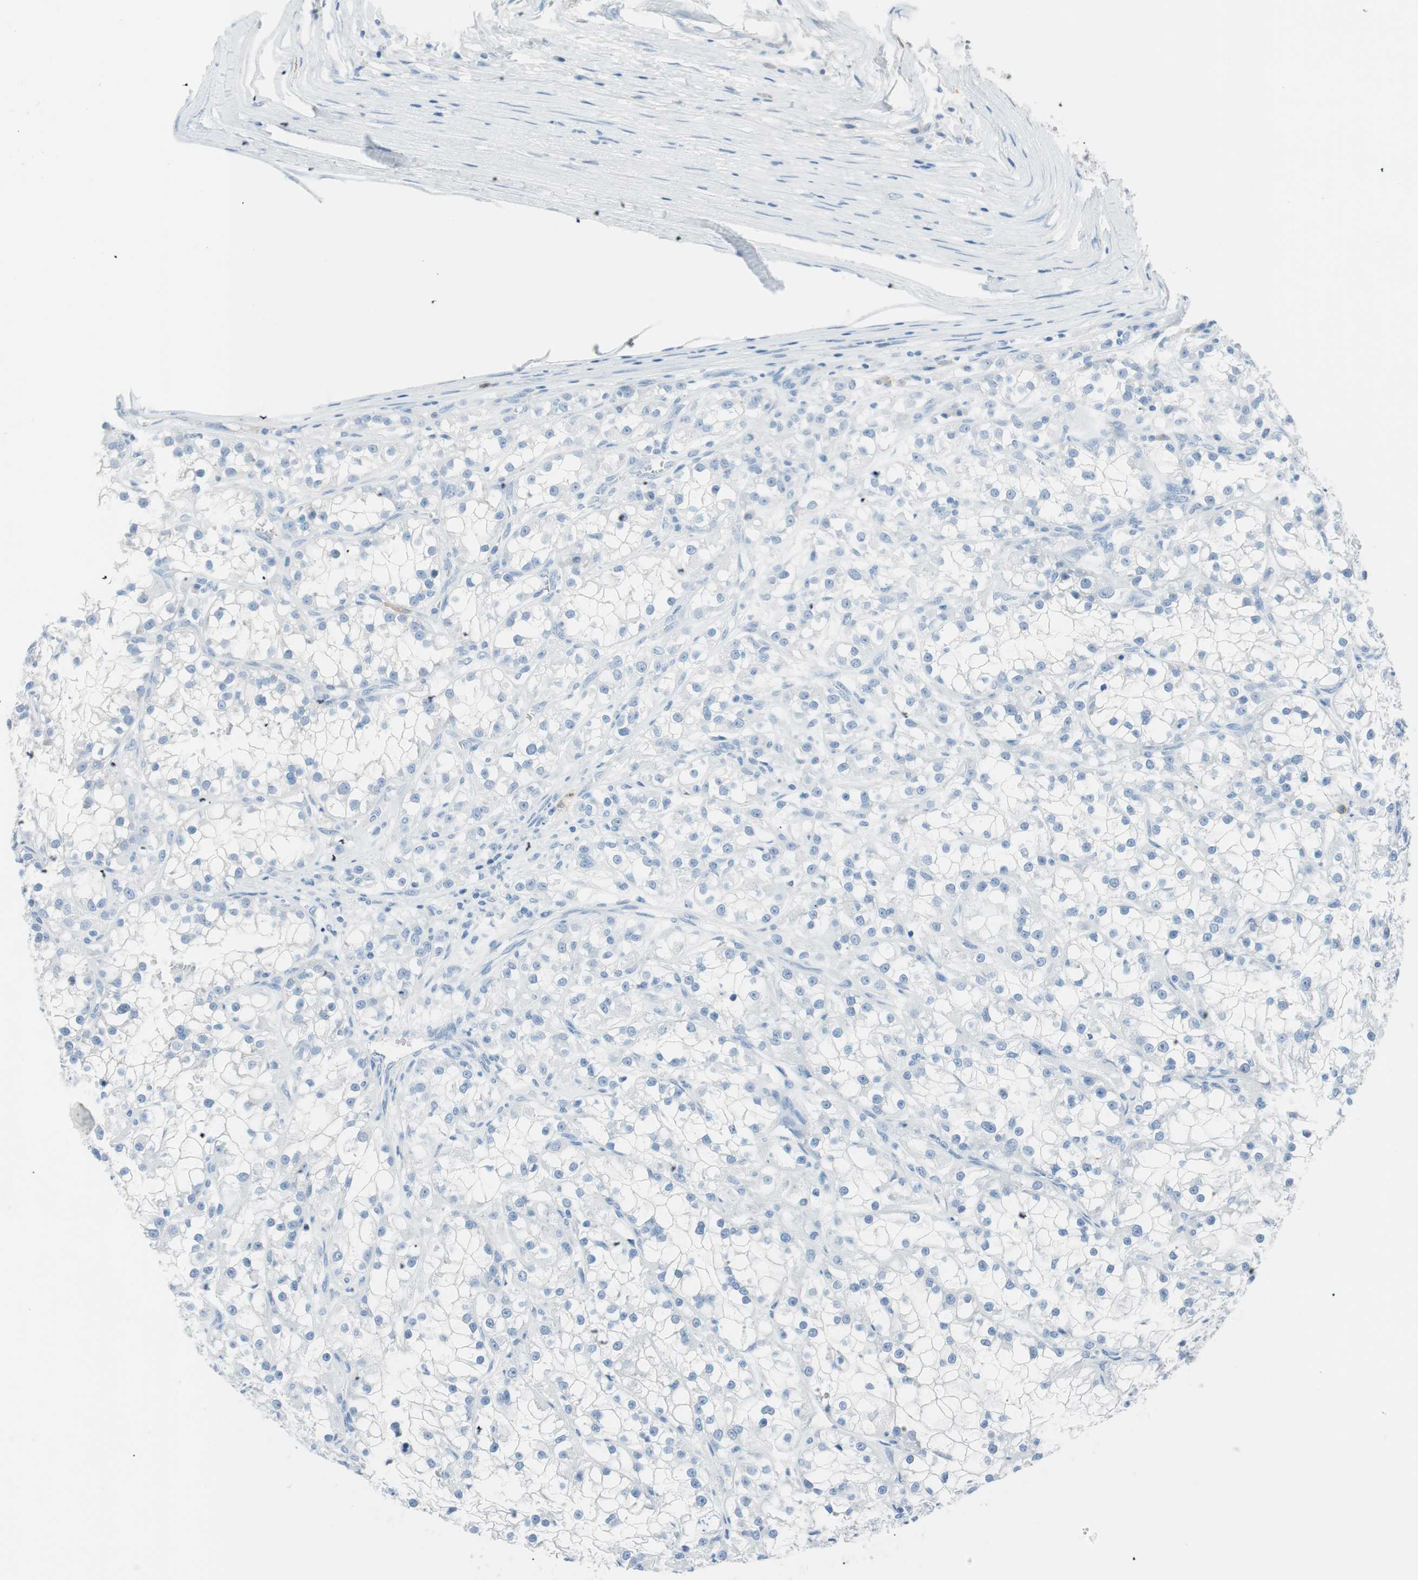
{"staining": {"intensity": "negative", "quantity": "none", "location": "none"}, "tissue": "renal cancer", "cell_type": "Tumor cells", "image_type": "cancer", "snomed": [{"axis": "morphology", "description": "Adenocarcinoma, NOS"}, {"axis": "topography", "description": "Kidney"}], "caption": "Immunohistochemistry (IHC) of adenocarcinoma (renal) reveals no staining in tumor cells.", "gene": "TNFRSF13C", "patient": {"sex": "female", "age": 52}}